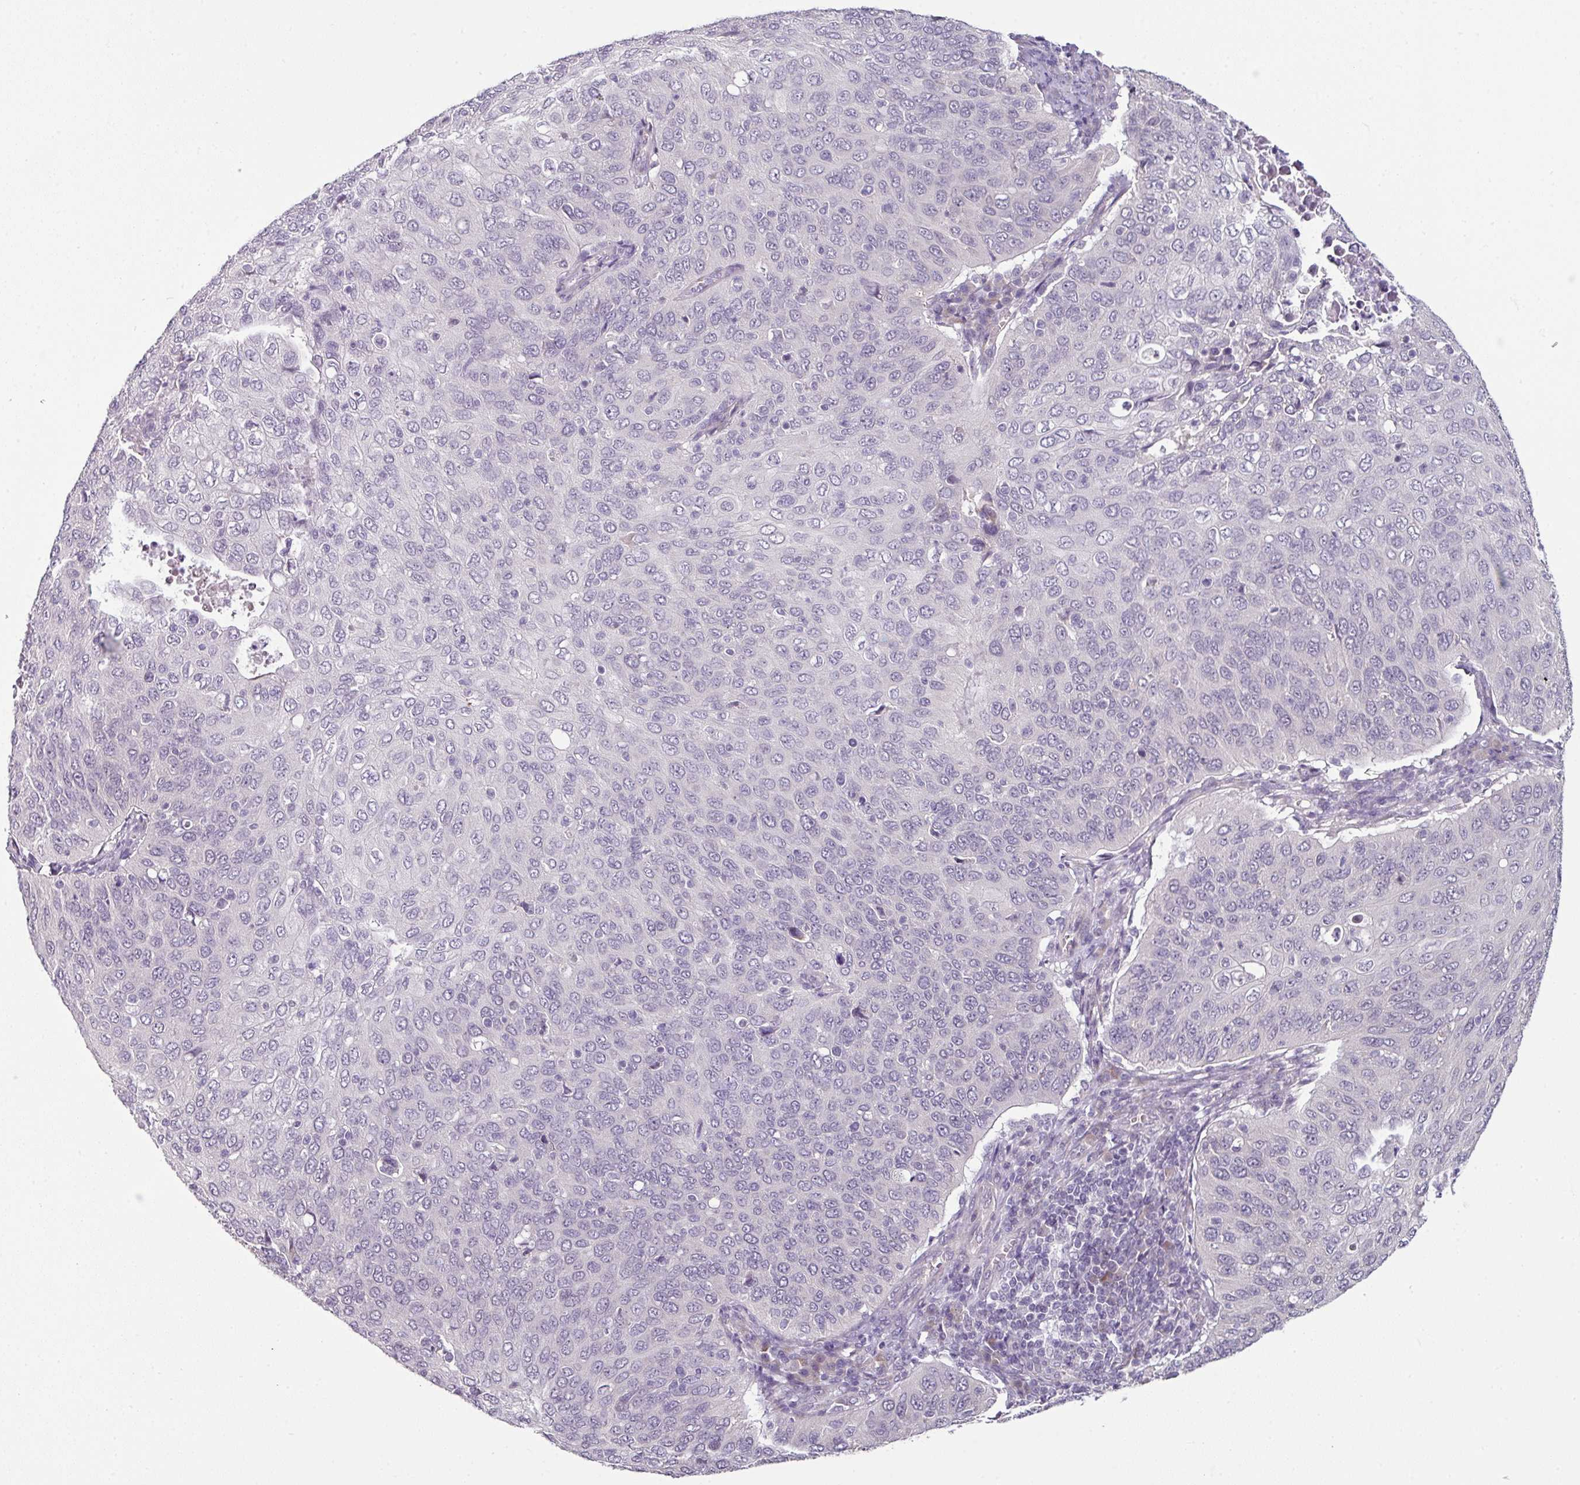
{"staining": {"intensity": "negative", "quantity": "none", "location": "none"}, "tissue": "cervical cancer", "cell_type": "Tumor cells", "image_type": "cancer", "snomed": [{"axis": "morphology", "description": "Squamous cell carcinoma, NOS"}, {"axis": "topography", "description": "Cervix"}], "caption": "Protein analysis of squamous cell carcinoma (cervical) shows no significant expression in tumor cells.", "gene": "OR52D1", "patient": {"sex": "female", "age": 36}}